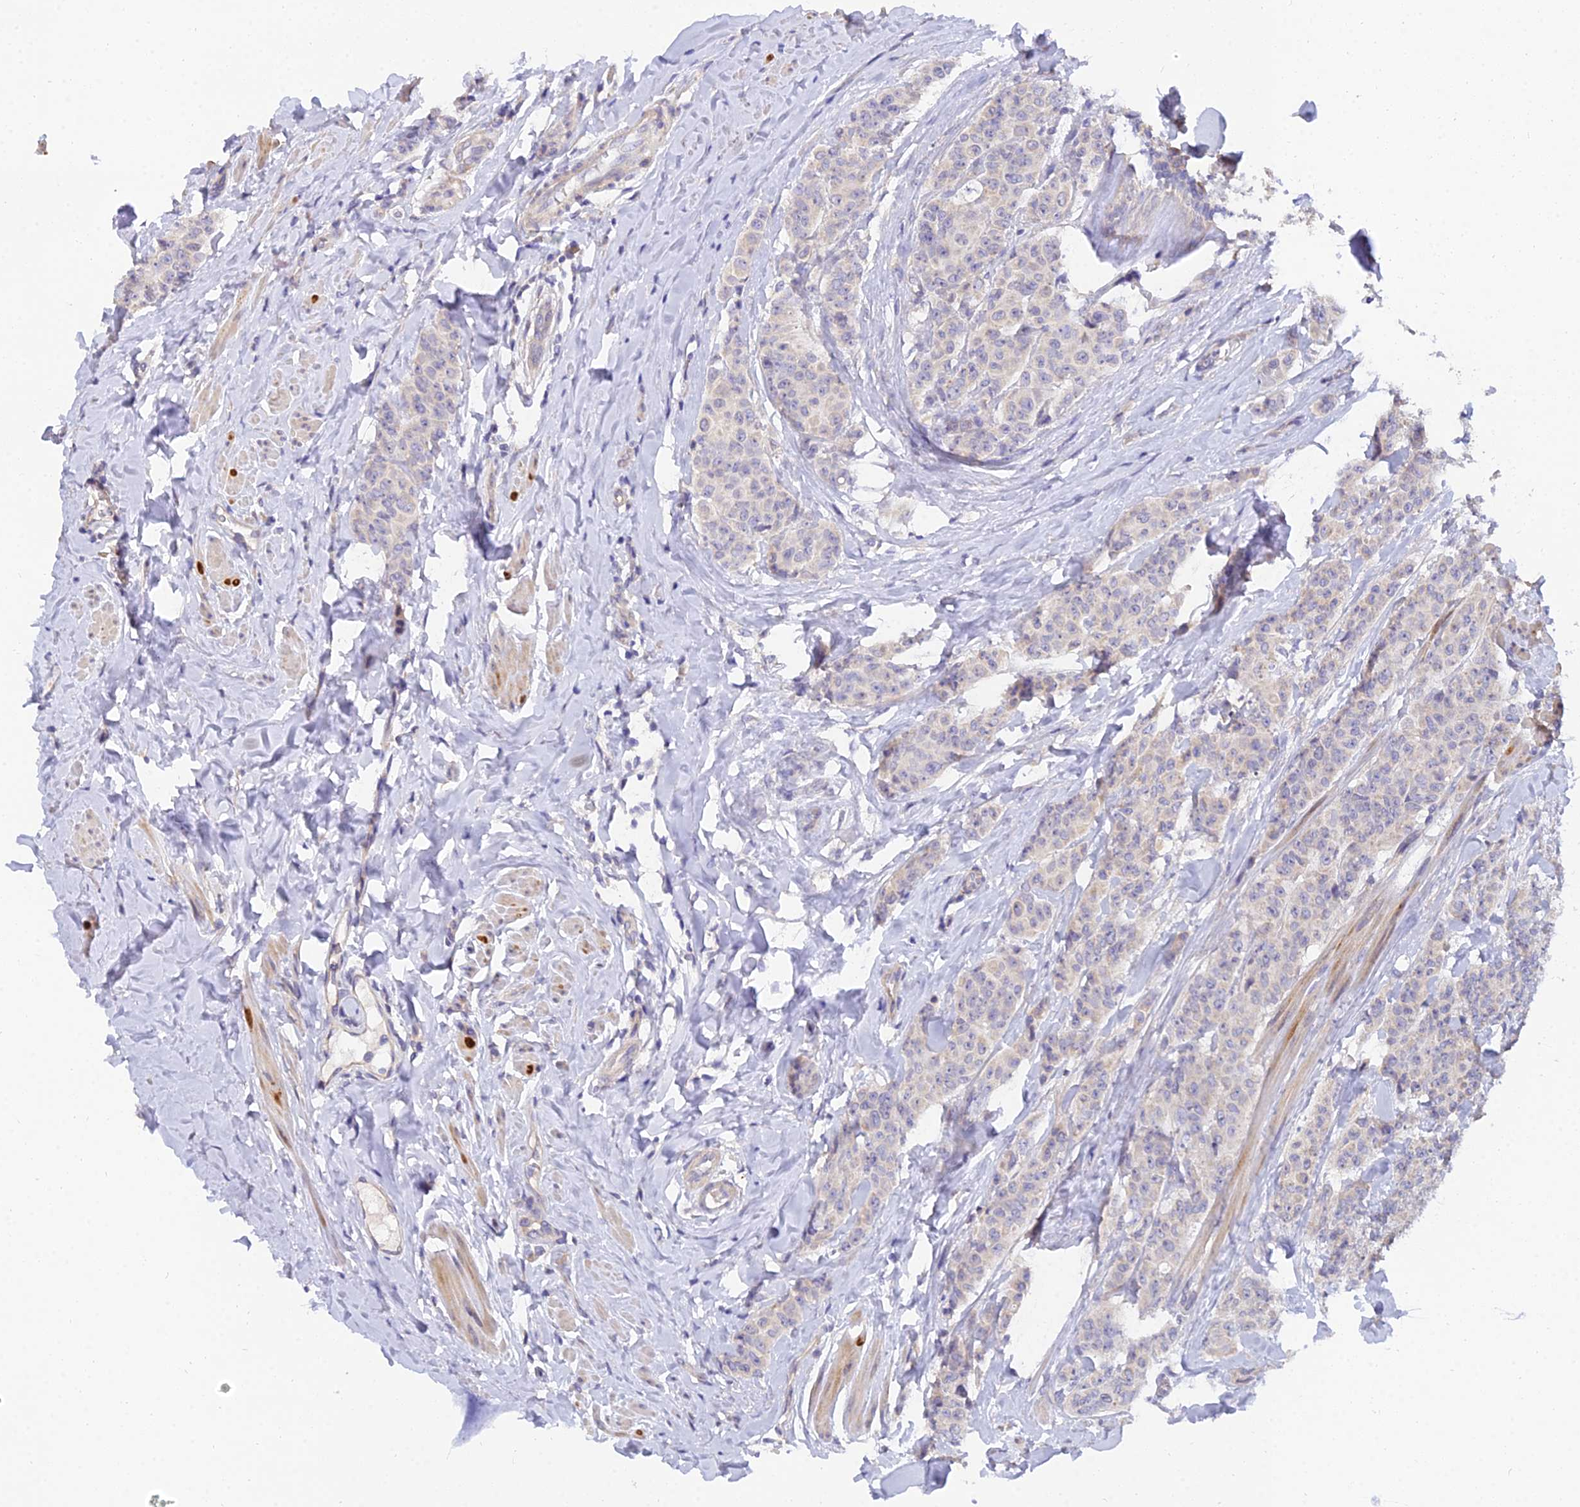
{"staining": {"intensity": "negative", "quantity": "none", "location": "none"}, "tissue": "breast cancer", "cell_type": "Tumor cells", "image_type": "cancer", "snomed": [{"axis": "morphology", "description": "Duct carcinoma"}, {"axis": "topography", "description": "Breast"}], "caption": "The IHC photomicrograph has no significant expression in tumor cells of breast cancer tissue. The staining was performed using DAB (3,3'-diaminobenzidine) to visualize the protein expression in brown, while the nuclei were stained in blue with hematoxylin (Magnification: 20x).", "gene": "ARL8B", "patient": {"sex": "female", "age": 40}}